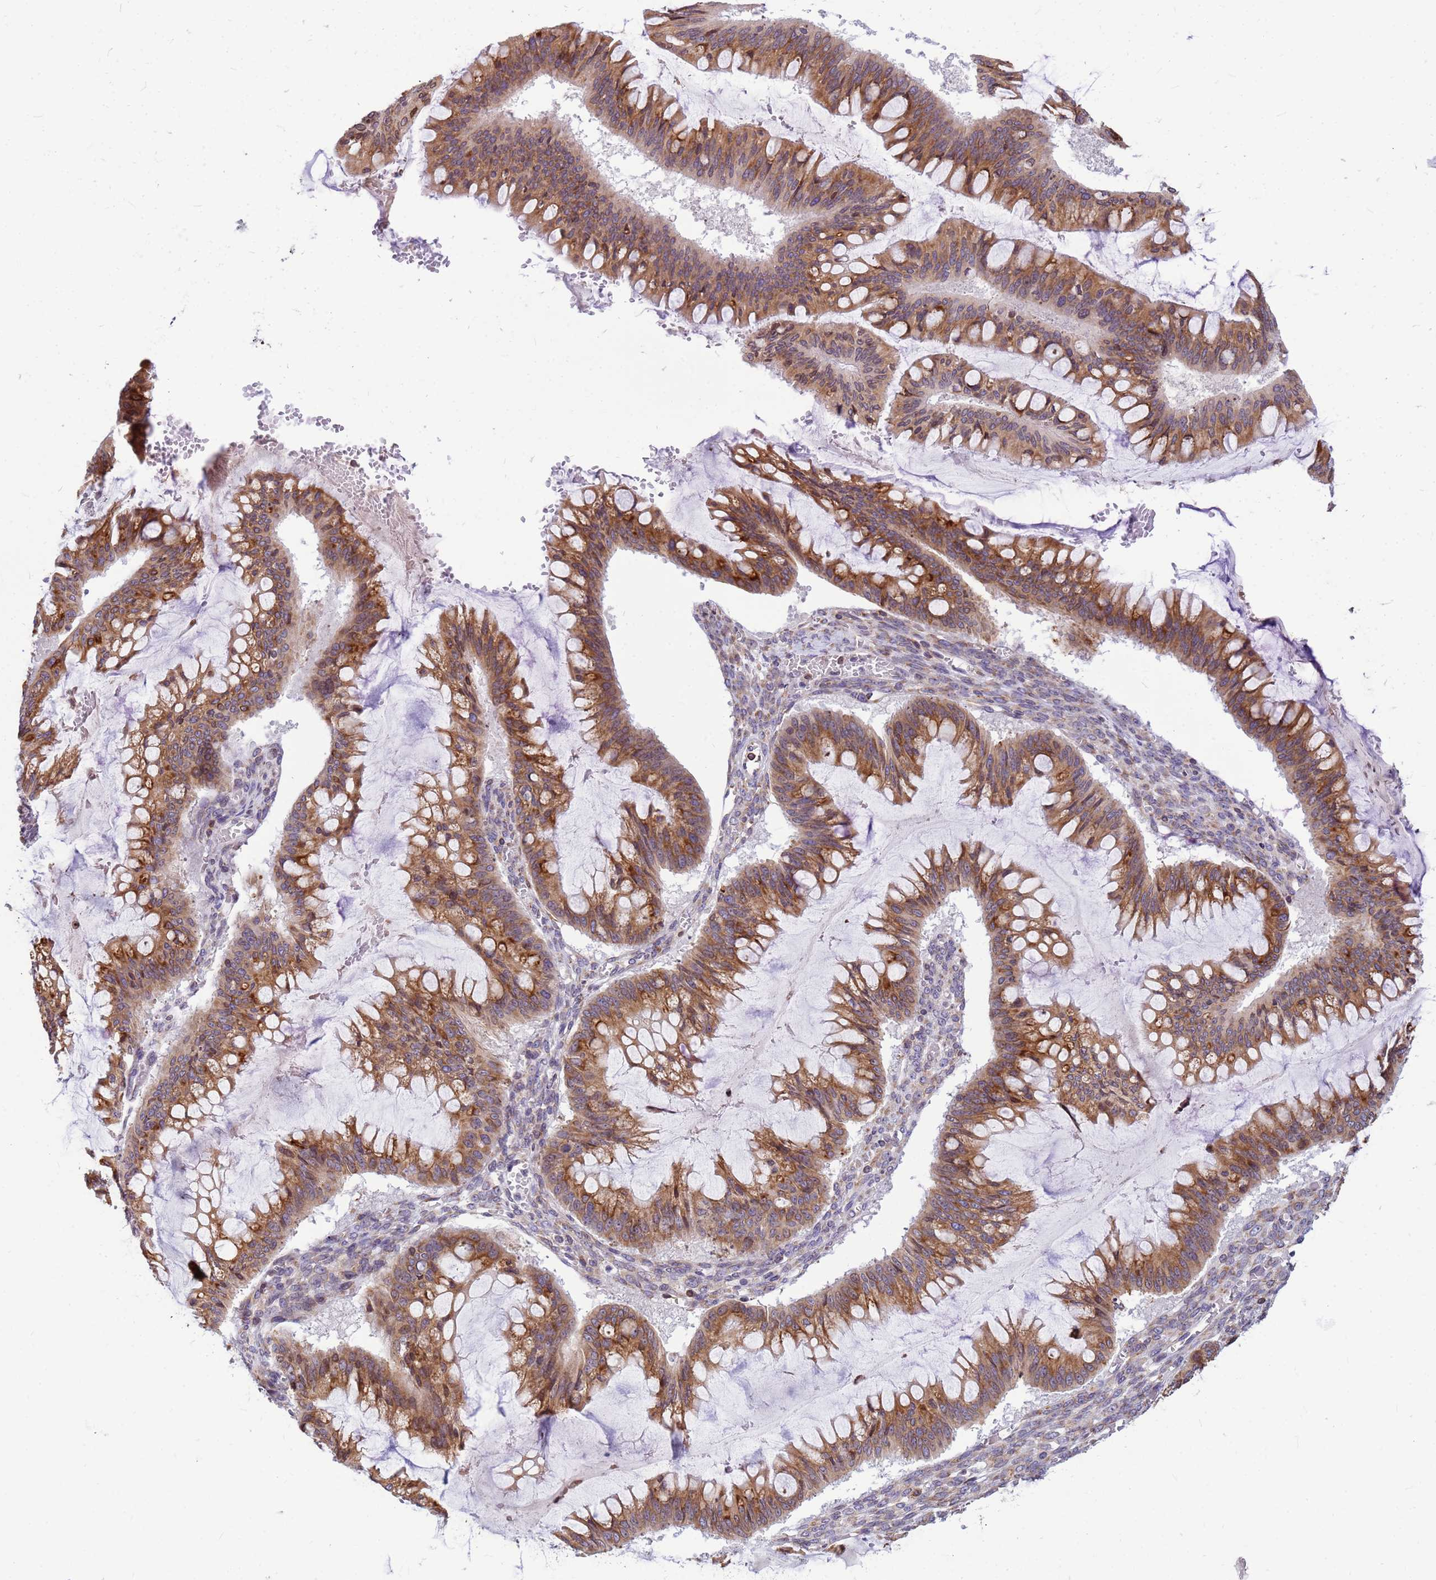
{"staining": {"intensity": "moderate", "quantity": ">75%", "location": "cytoplasmic/membranous"}, "tissue": "ovarian cancer", "cell_type": "Tumor cells", "image_type": "cancer", "snomed": [{"axis": "morphology", "description": "Cystadenocarcinoma, mucinous, NOS"}, {"axis": "topography", "description": "Ovary"}], "caption": "The histopathology image displays staining of ovarian cancer, revealing moderate cytoplasmic/membranous protein expression (brown color) within tumor cells.", "gene": "SSR4", "patient": {"sex": "female", "age": 73}}